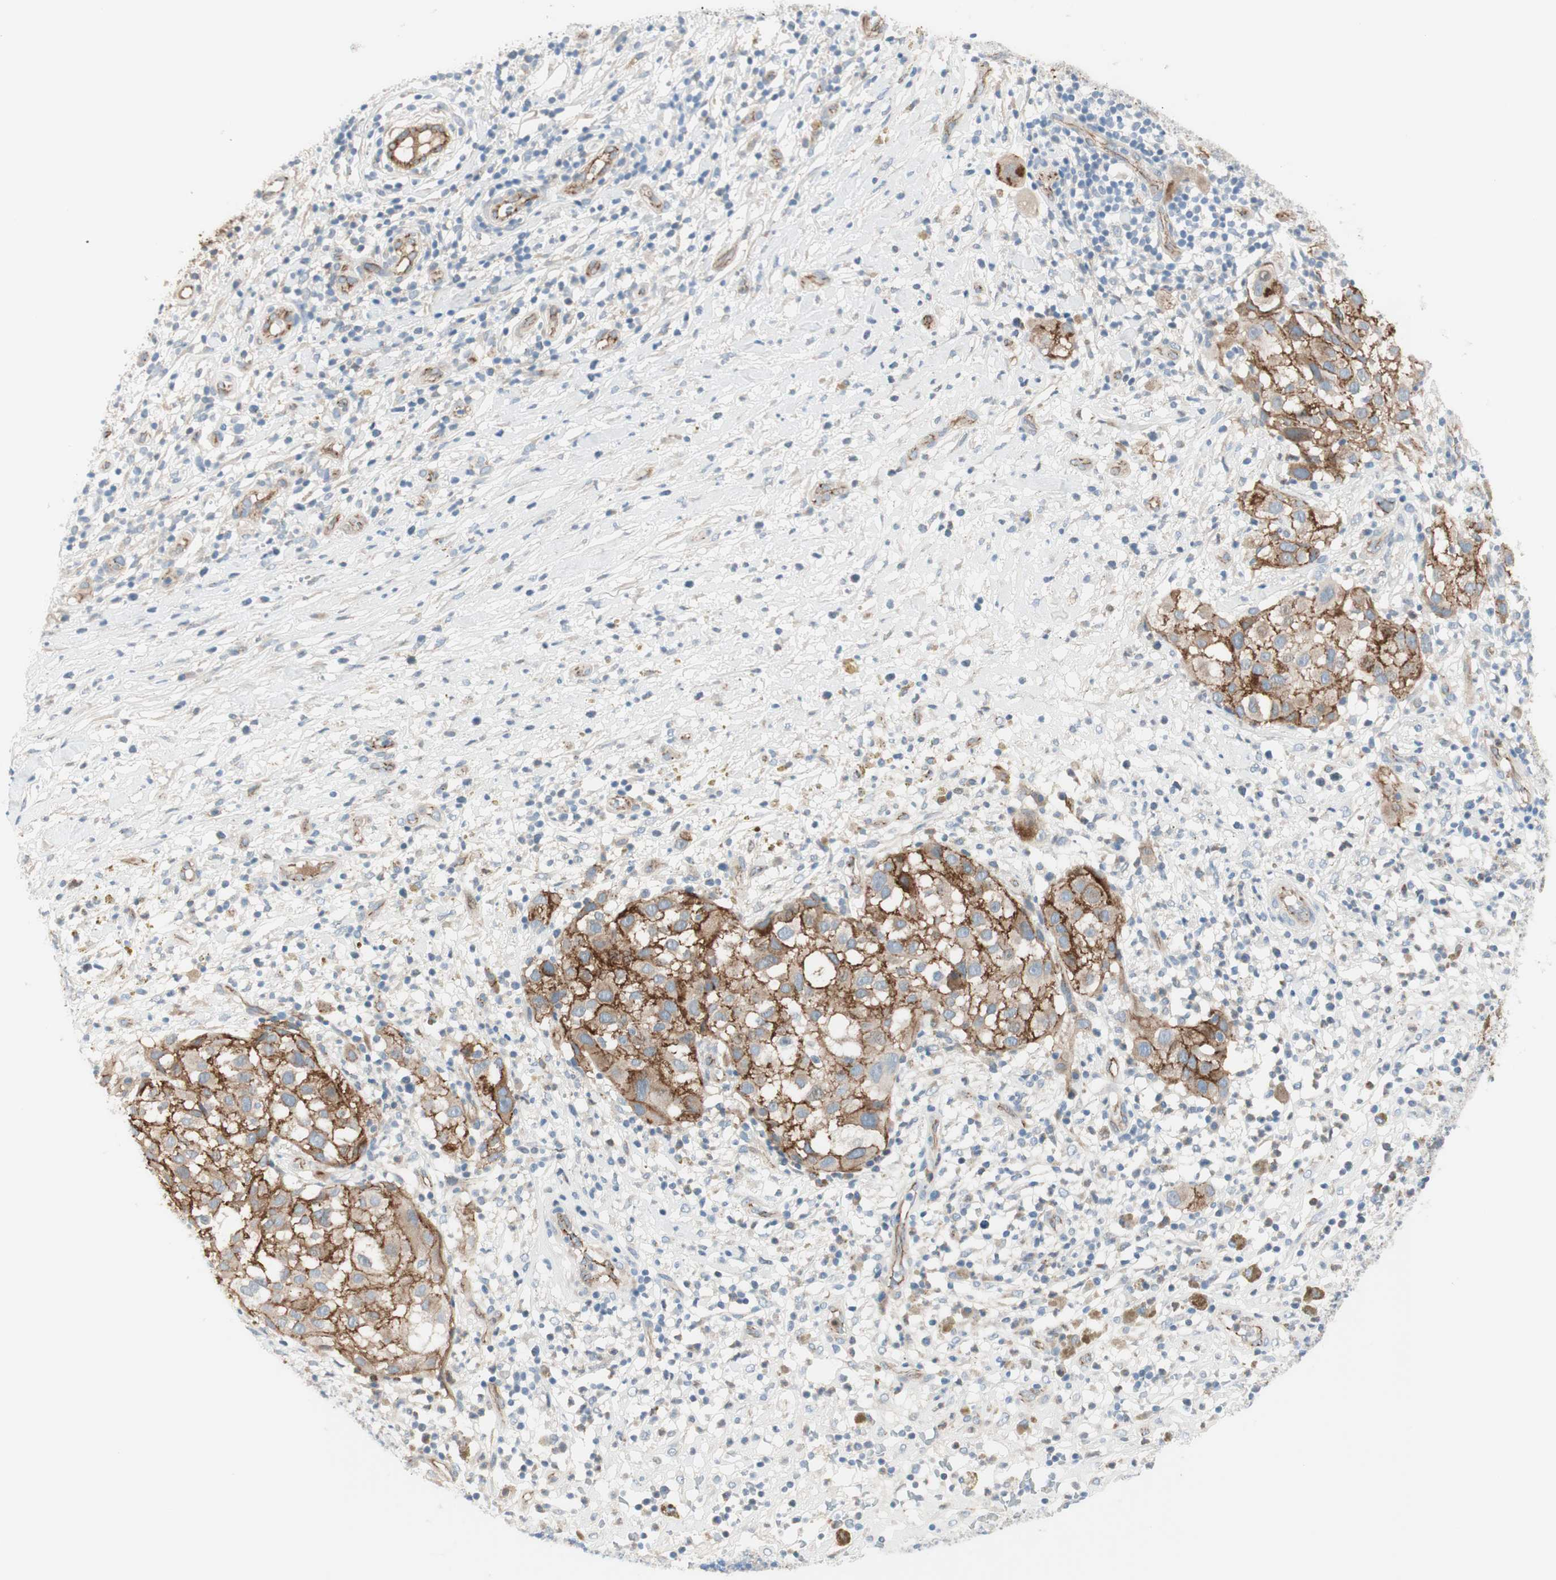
{"staining": {"intensity": "moderate", "quantity": "25%-75%", "location": "cytoplasmic/membranous"}, "tissue": "melanoma", "cell_type": "Tumor cells", "image_type": "cancer", "snomed": [{"axis": "morphology", "description": "Necrosis, NOS"}, {"axis": "morphology", "description": "Malignant melanoma, NOS"}, {"axis": "topography", "description": "Skin"}], "caption": "Immunohistochemistry of human melanoma shows medium levels of moderate cytoplasmic/membranous staining in approximately 25%-75% of tumor cells. (DAB (3,3'-diaminobenzidine) IHC with brightfield microscopy, high magnification).", "gene": "TJP1", "patient": {"sex": "female", "age": 87}}